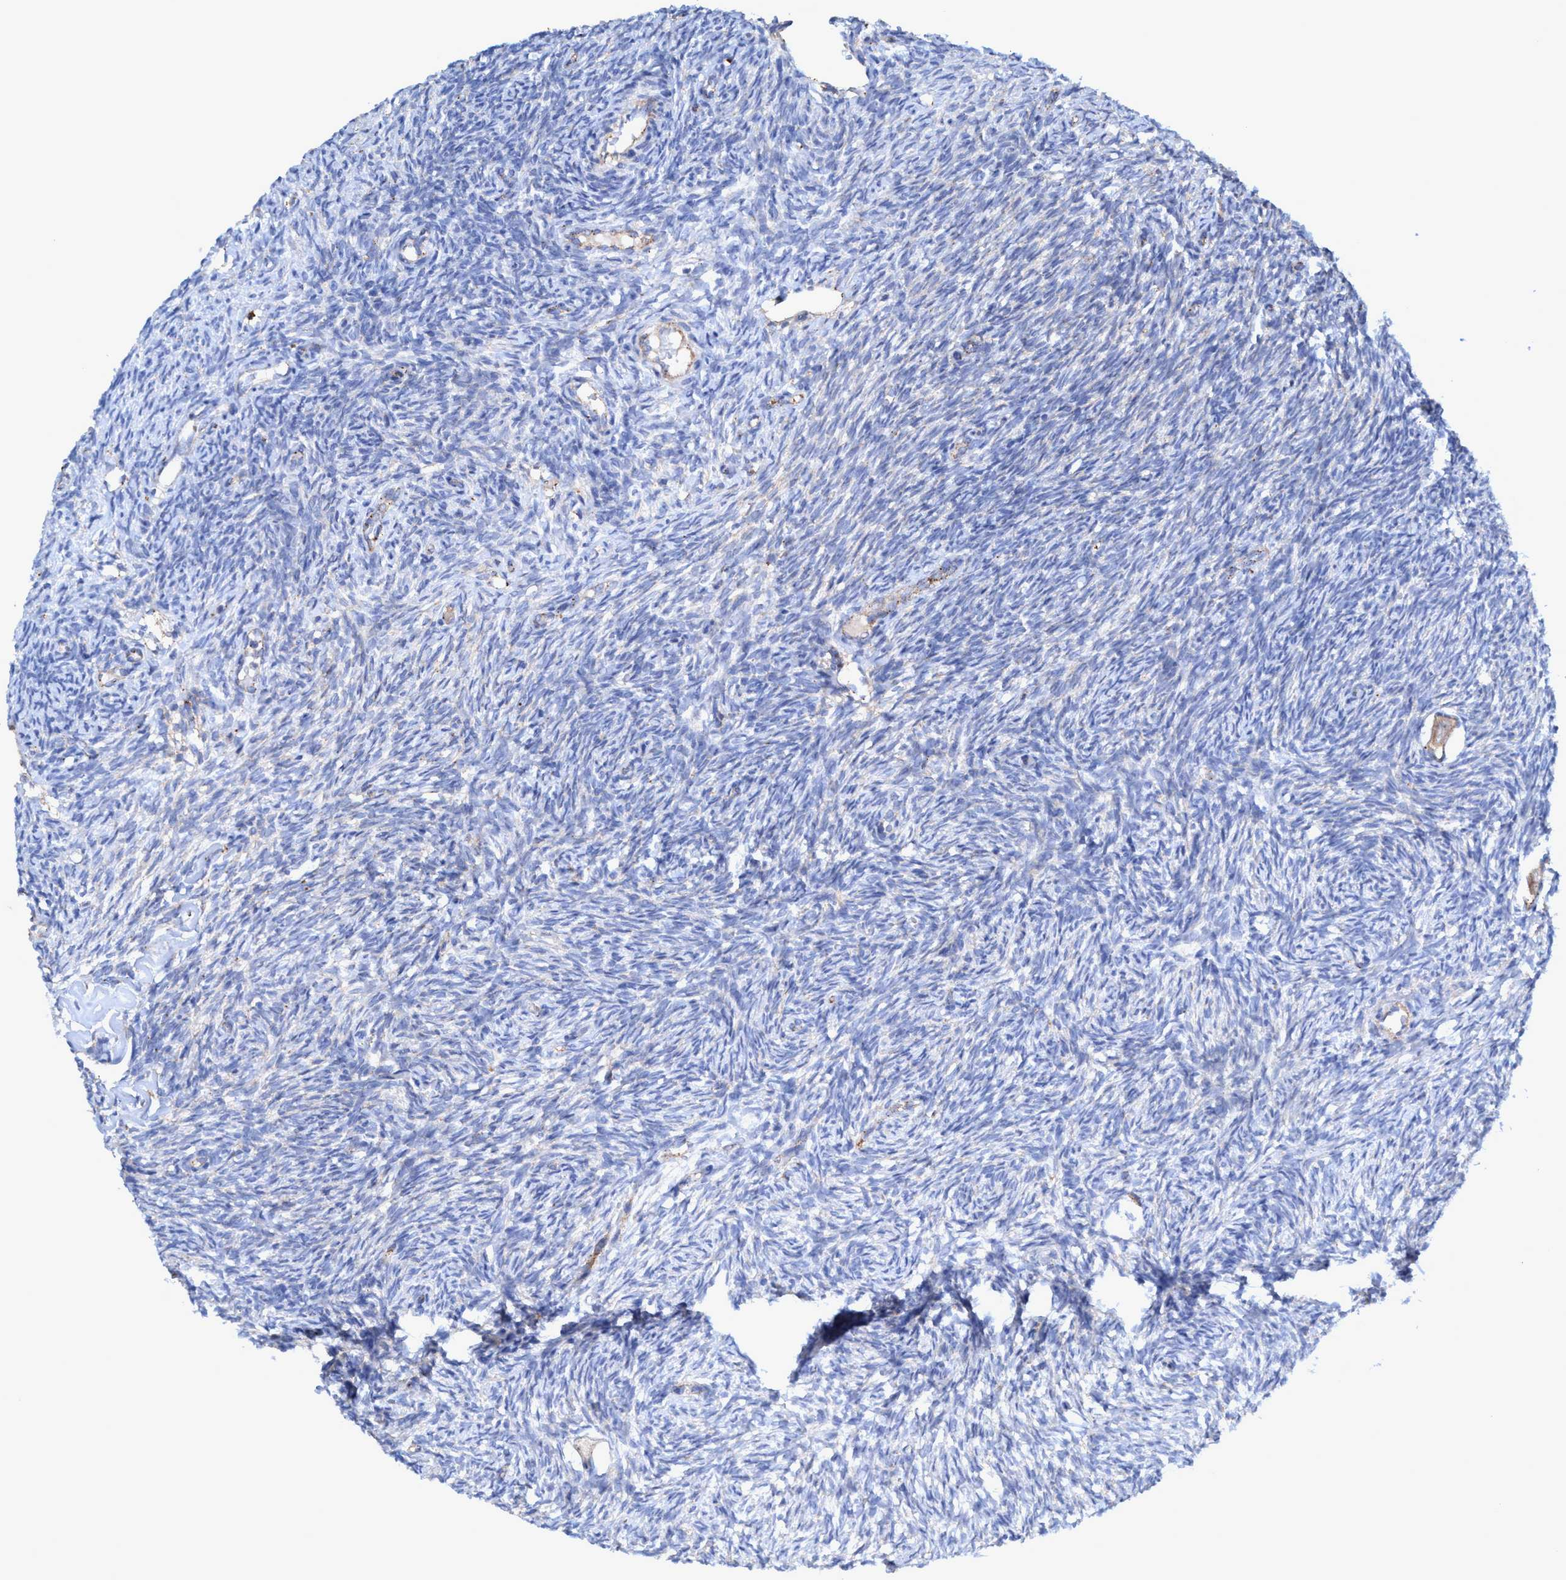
{"staining": {"intensity": "weak", "quantity": ">75%", "location": "cytoplasmic/membranous"}, "tissue": "ovary", "cell_type": "Follicle cells", "image_type": "normal", "snomed": [{"axis": "morphology", "description": "Normal tissue, NOS"}, {"axis": "topography", "description": "Ovary"}], "caption": "Immunohistochemistry micrograph of unremarkable ovary: human ovary stained using immunohistochemistry (IHC) shows low levels of weak protein expression localized specifically in the cytoplasmic/membranous of follicle cells, appearing as a cytoplasmic/membranous brown color.", "gene": "TRIM65", "patient": {"sex": "female", "age": 35}}